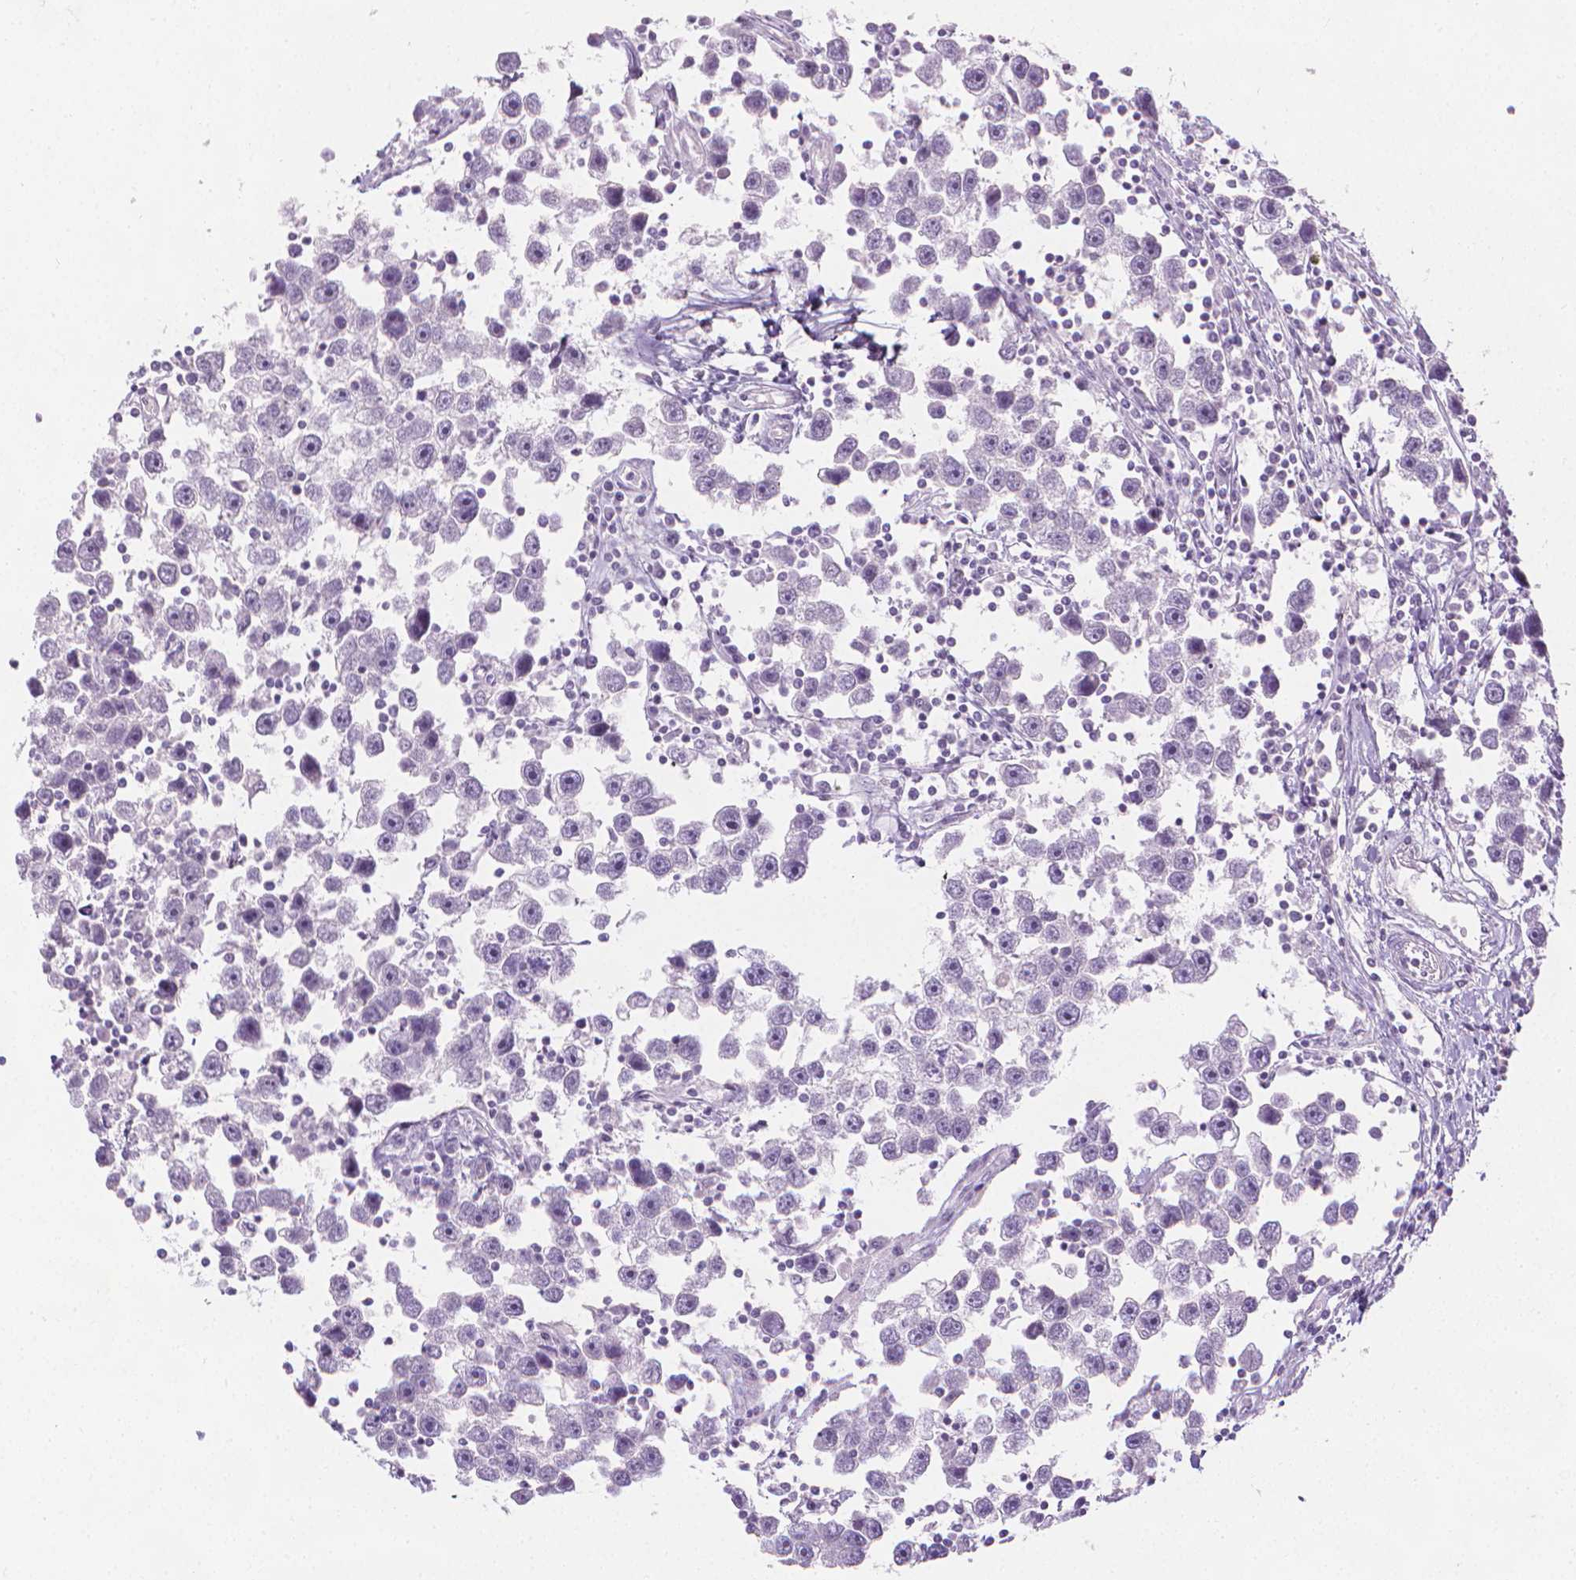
{"staining": {"intensity": "negative", "quantity": "none", "location": "none"}, "tissue": "testis cancer", "cell_type": "Tumor cells", "image_type": "cancer", "snomed": [{"axis": "morphology", "description": "Seminoma, NOS"}, {"axis": "topography", "description": "Testis"}], "caption": "Micrograph shows no significant protein staining in tumor cells of testis cancer (seminoma).", "gene": "DCAF8L1", "patient": {"sex": "male", "age": 30}}